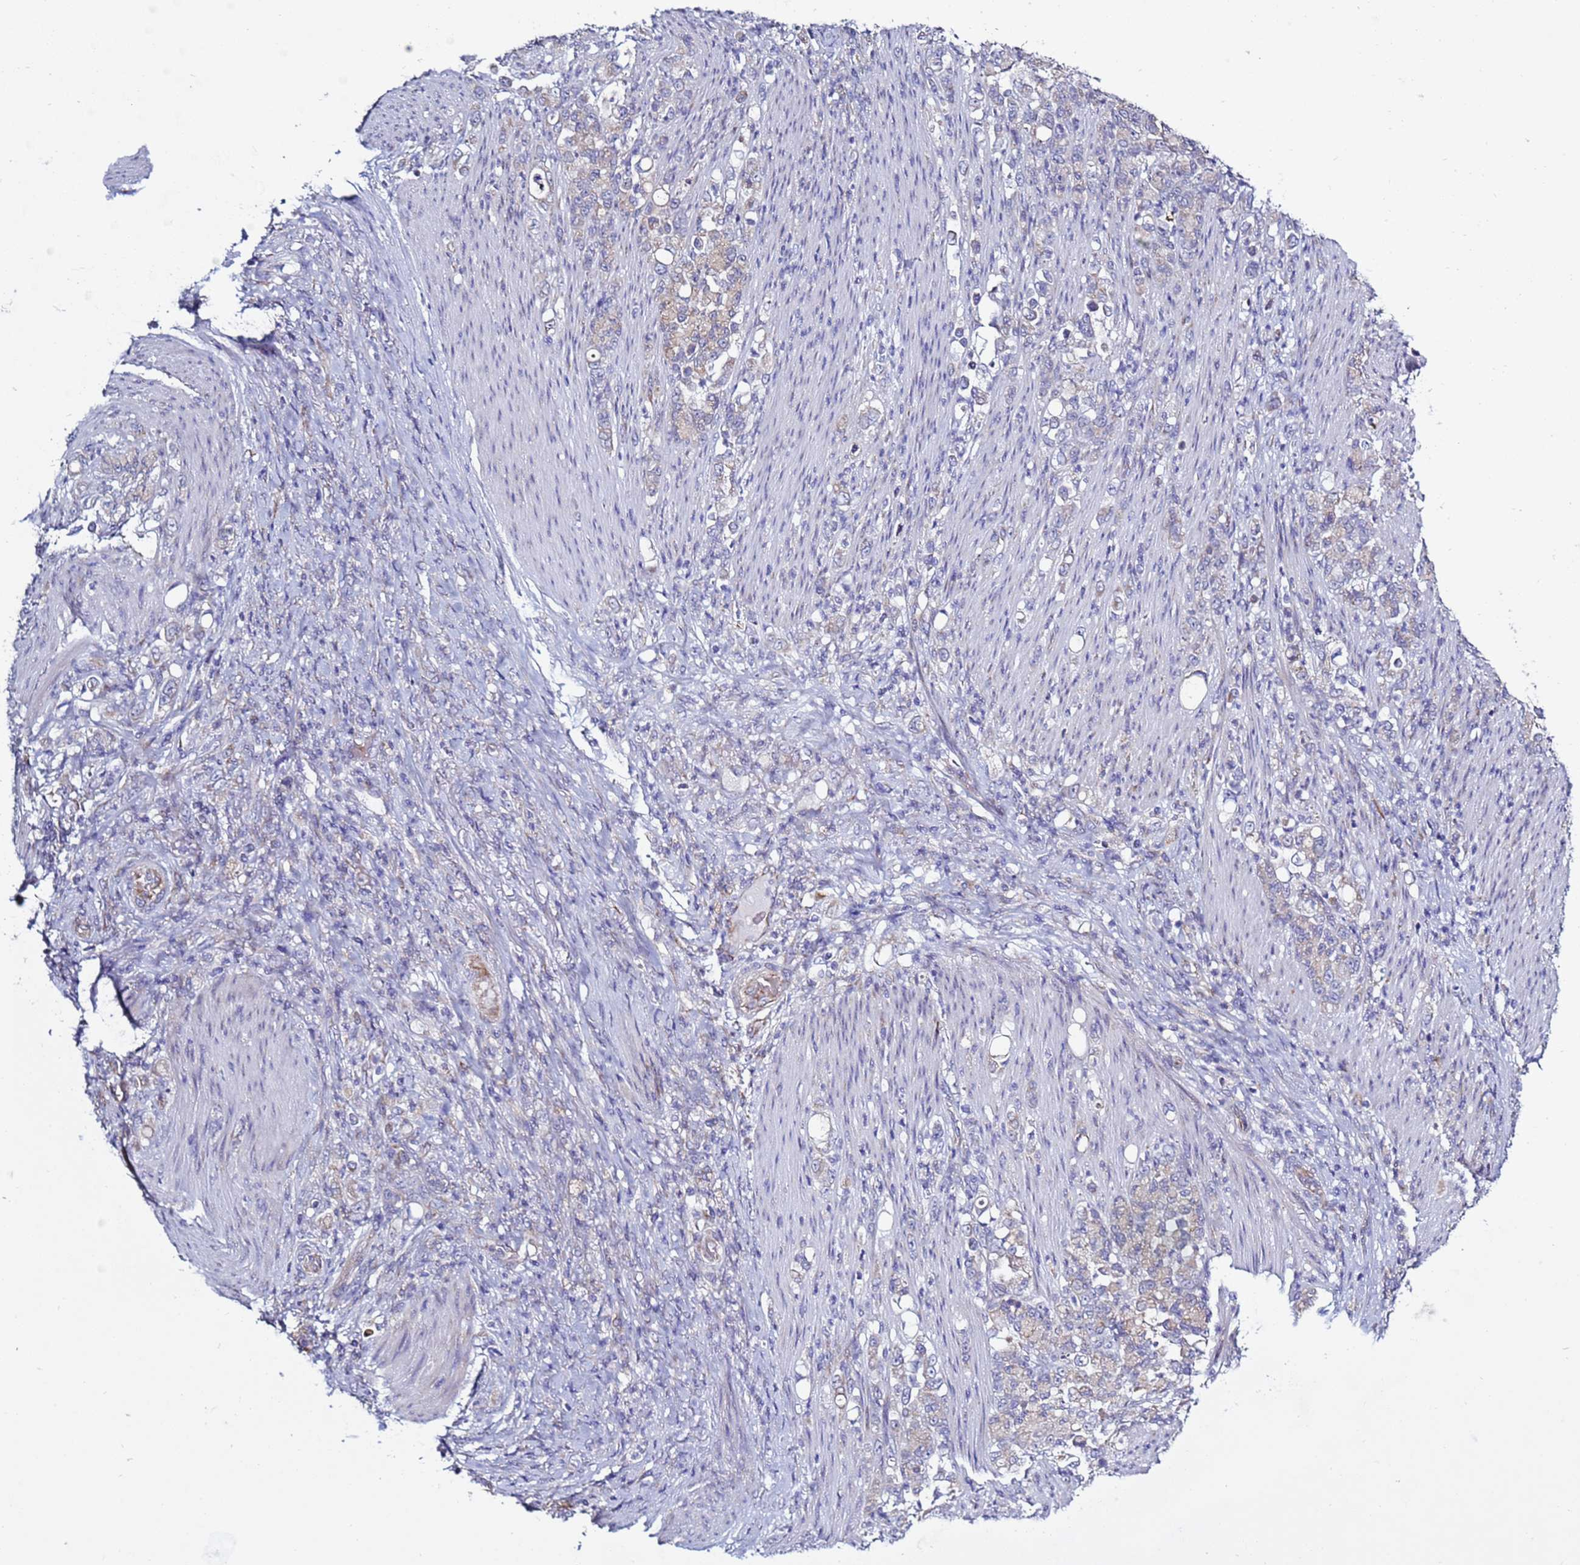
{"staining": {"intensity": "weak", "quantity": "<25%", "location": "cytoplasmic/membranous"}, "tissue": "stomach cancer", "cell_type": "Tumor cells", "image_type": "cancer", "snomed": [{"axis": "morphology", "description": "Normal tissue, NOS"}, {"axis": "morphology", "description": "Adenocarcinoma, NOS"}, {"axis": "topography", "description": "Stomach"}], "caption": "There is no significant expression in tumor cells of stomach cancer (adenocarcinoma).", "gene": "ABHD17B", "patient": {"sex": "female", "age": 79}}